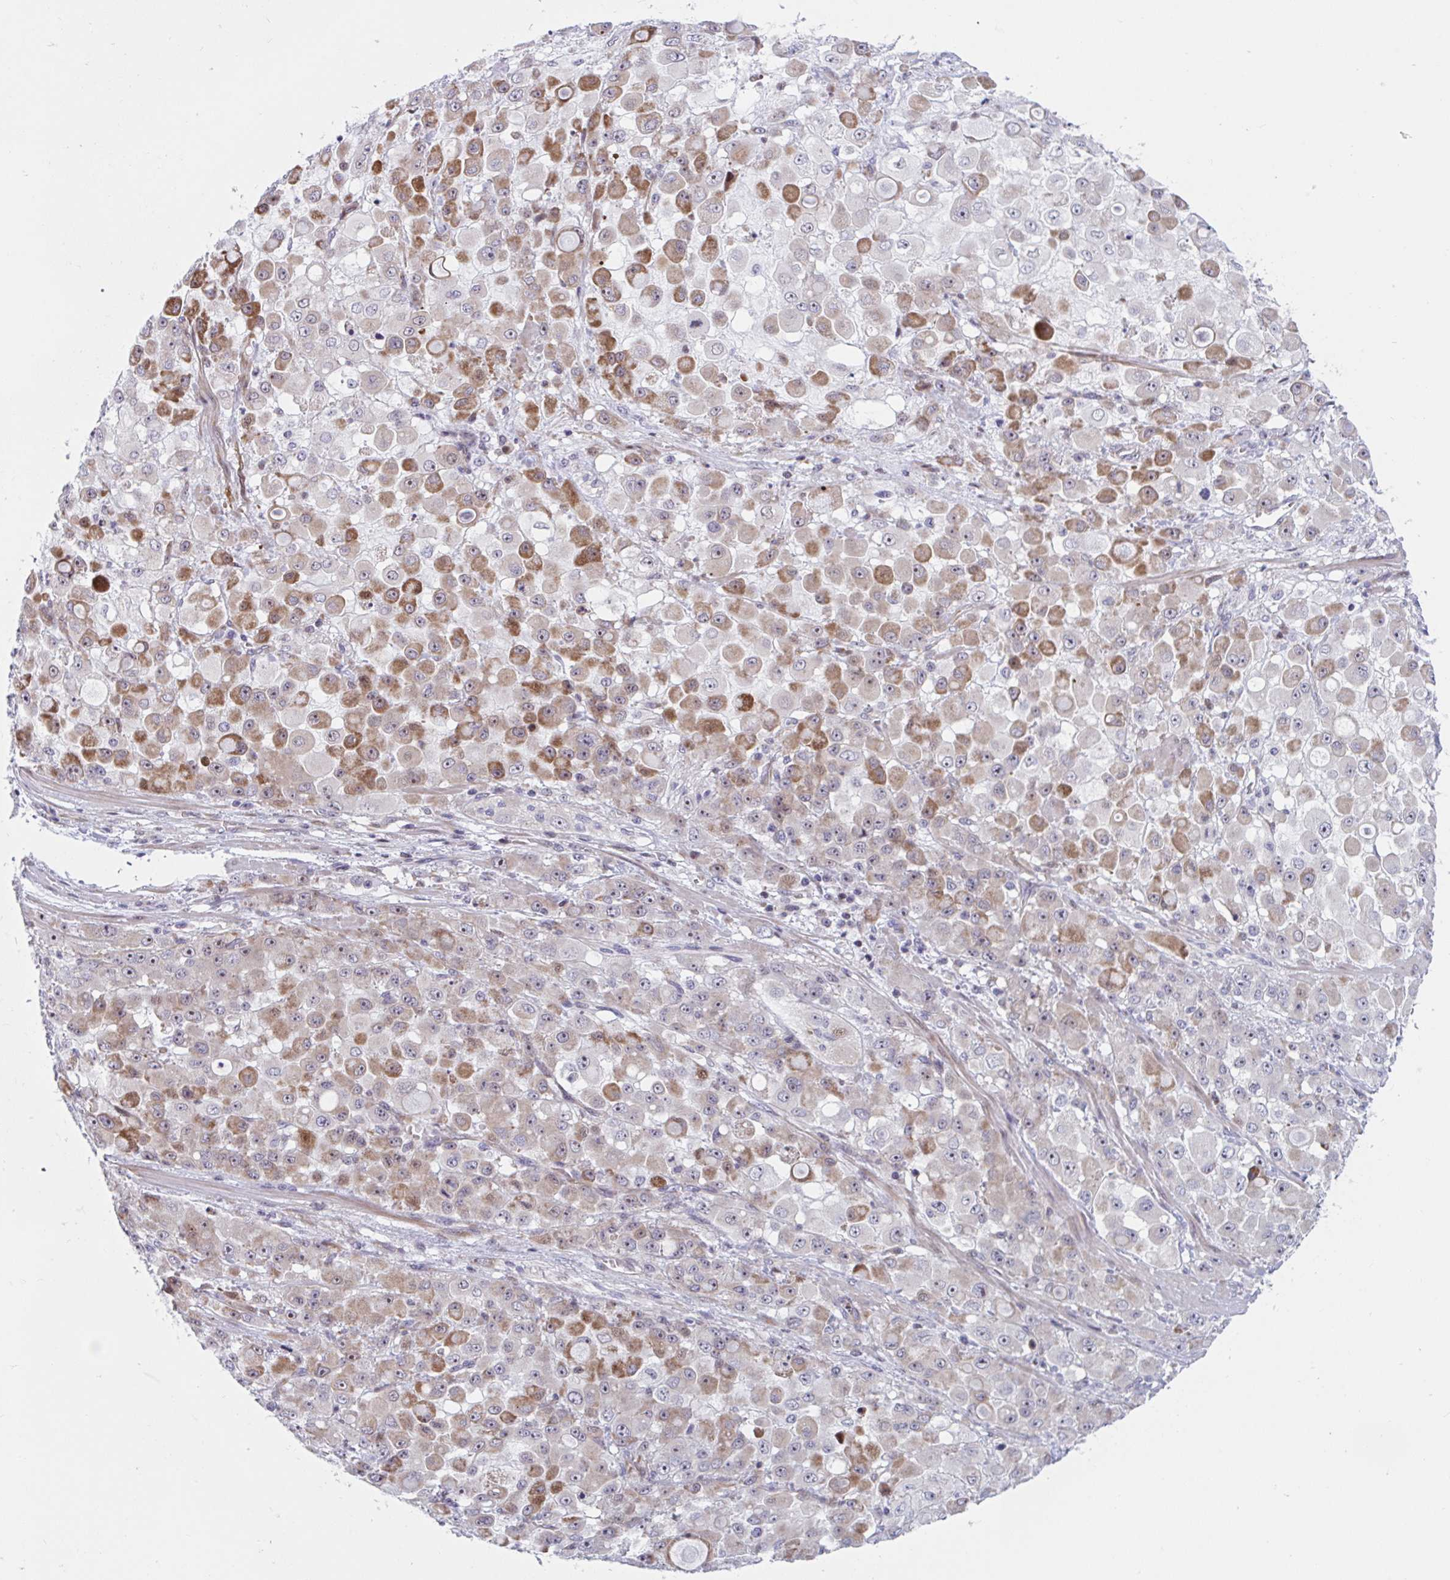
{"staining": {"intensity": "moderate", "quantity": ">75%", "location": "cytoplasmic/membranous"}, "tissue": "stomach cancer", "cell_type": "Tumor cells", "image_type": "cancer", "snomed": [{"axis": "morphology", "description": "Adenocarcinoma, NOS"}, {"axis": "topography", "description": "Stomach"}], "caption": "Immunohistochemical staining of stomach cancer (adenocarcinoma) exhibits medium levels of moderate cytoplasmic/membranous protein positivity in about >75% of tumor cells. (DAB (3,3'-diaminobenzidine) = brown stain, brightfield microscopy at high magnification).", "gene": "DUXA", "patient": {"sex": "female", "age": 76}}